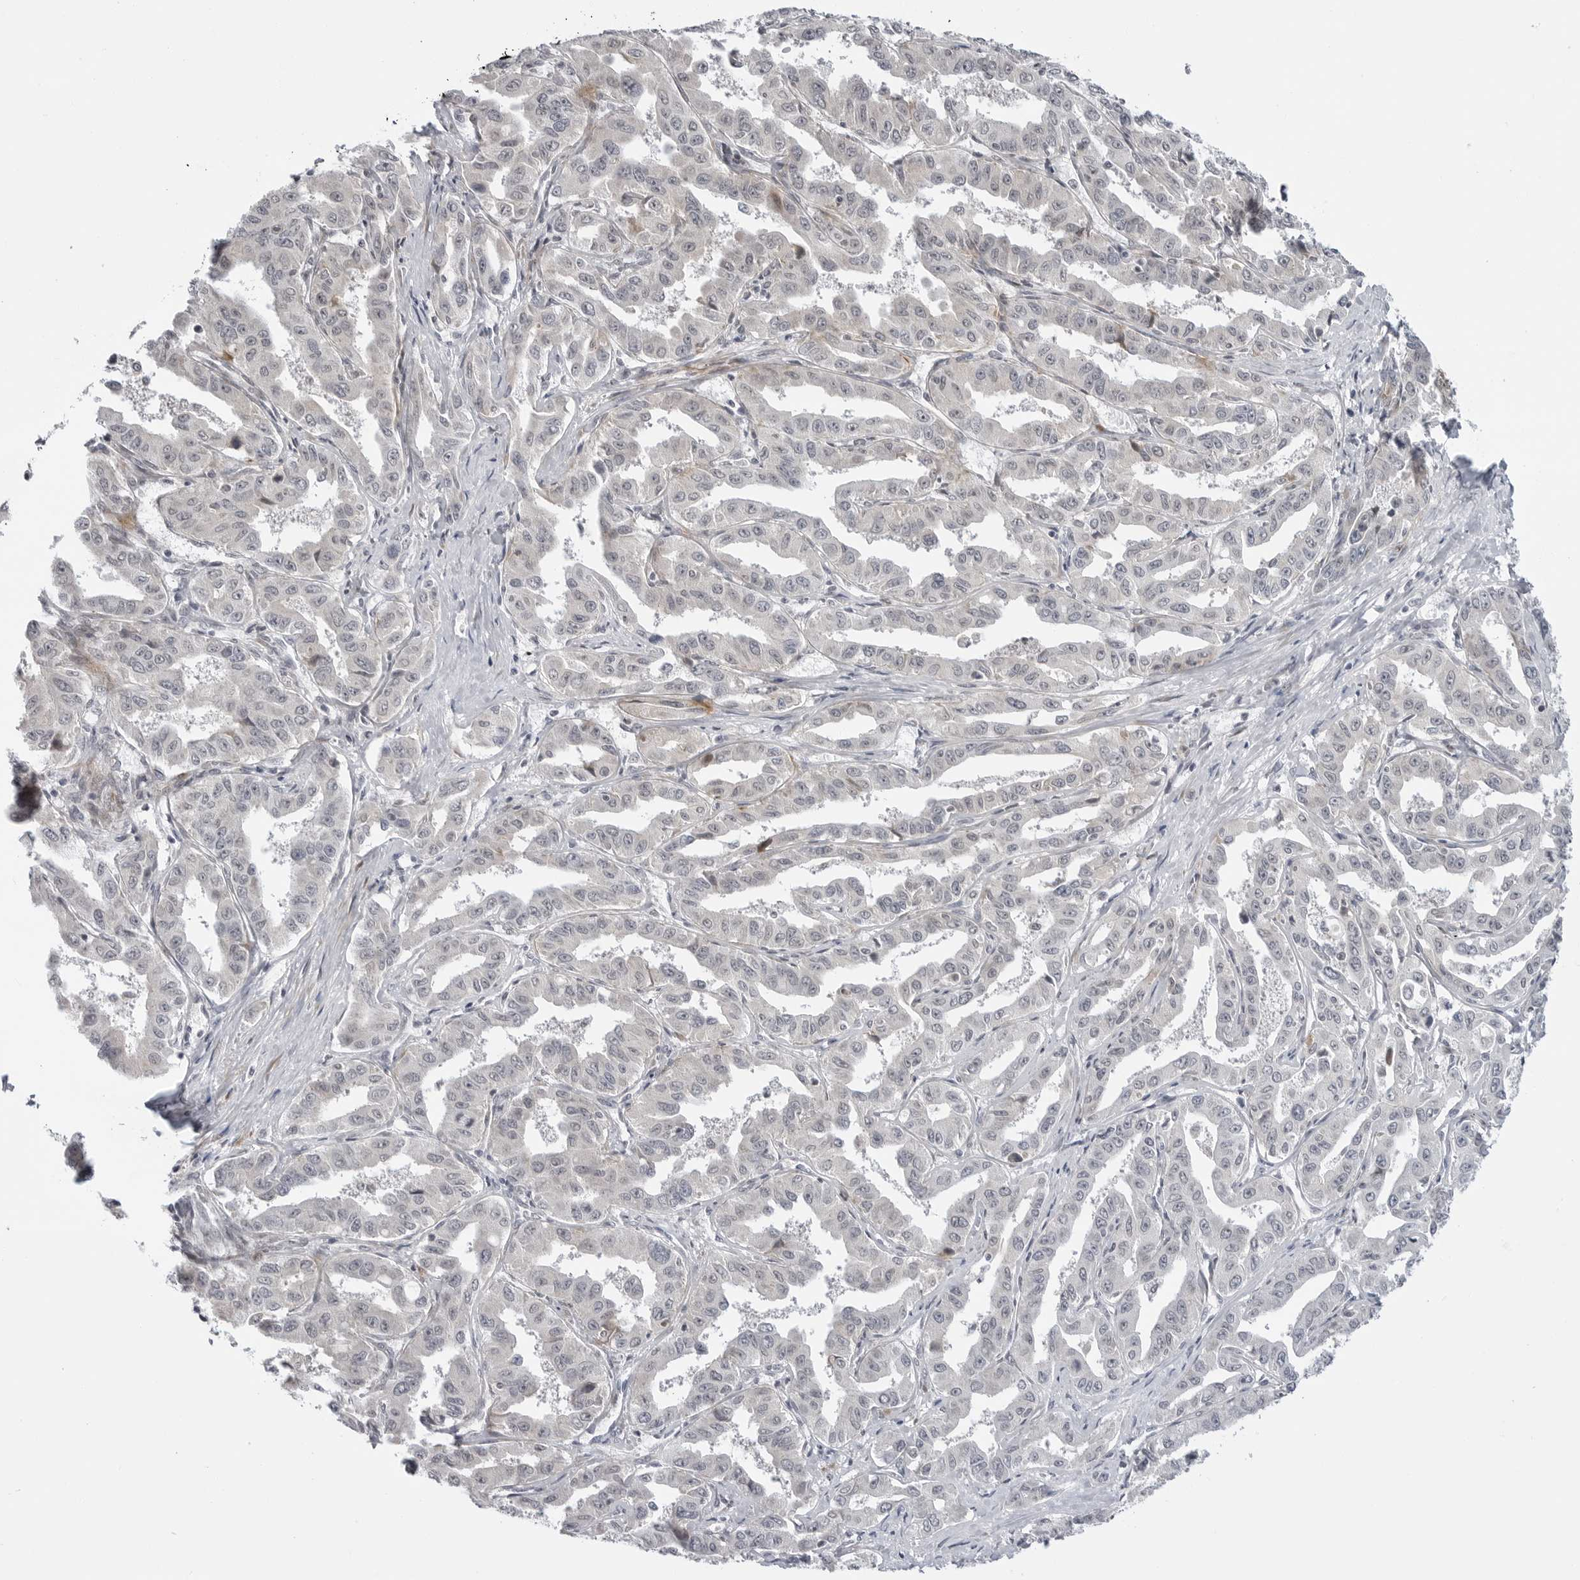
{"staining": {"intensity": "negative", "quantity": "none", "location": "none"}, "tissue": "liver cancer", "cell_type": "Tumor cells", "image_type": "cancer", "snomed": [{"axis": "morphology", "description": "Cholangiocarcinoma"}, {"axis": "topography", "description": "Liver"}], "caption": "Protein analysis of liver cancer (cholangiocarcinoma) exhibits no significant positivity in tumor cells.", "gene": "ADAMTS5", "patient": {"sex": "male", "age": 59}}